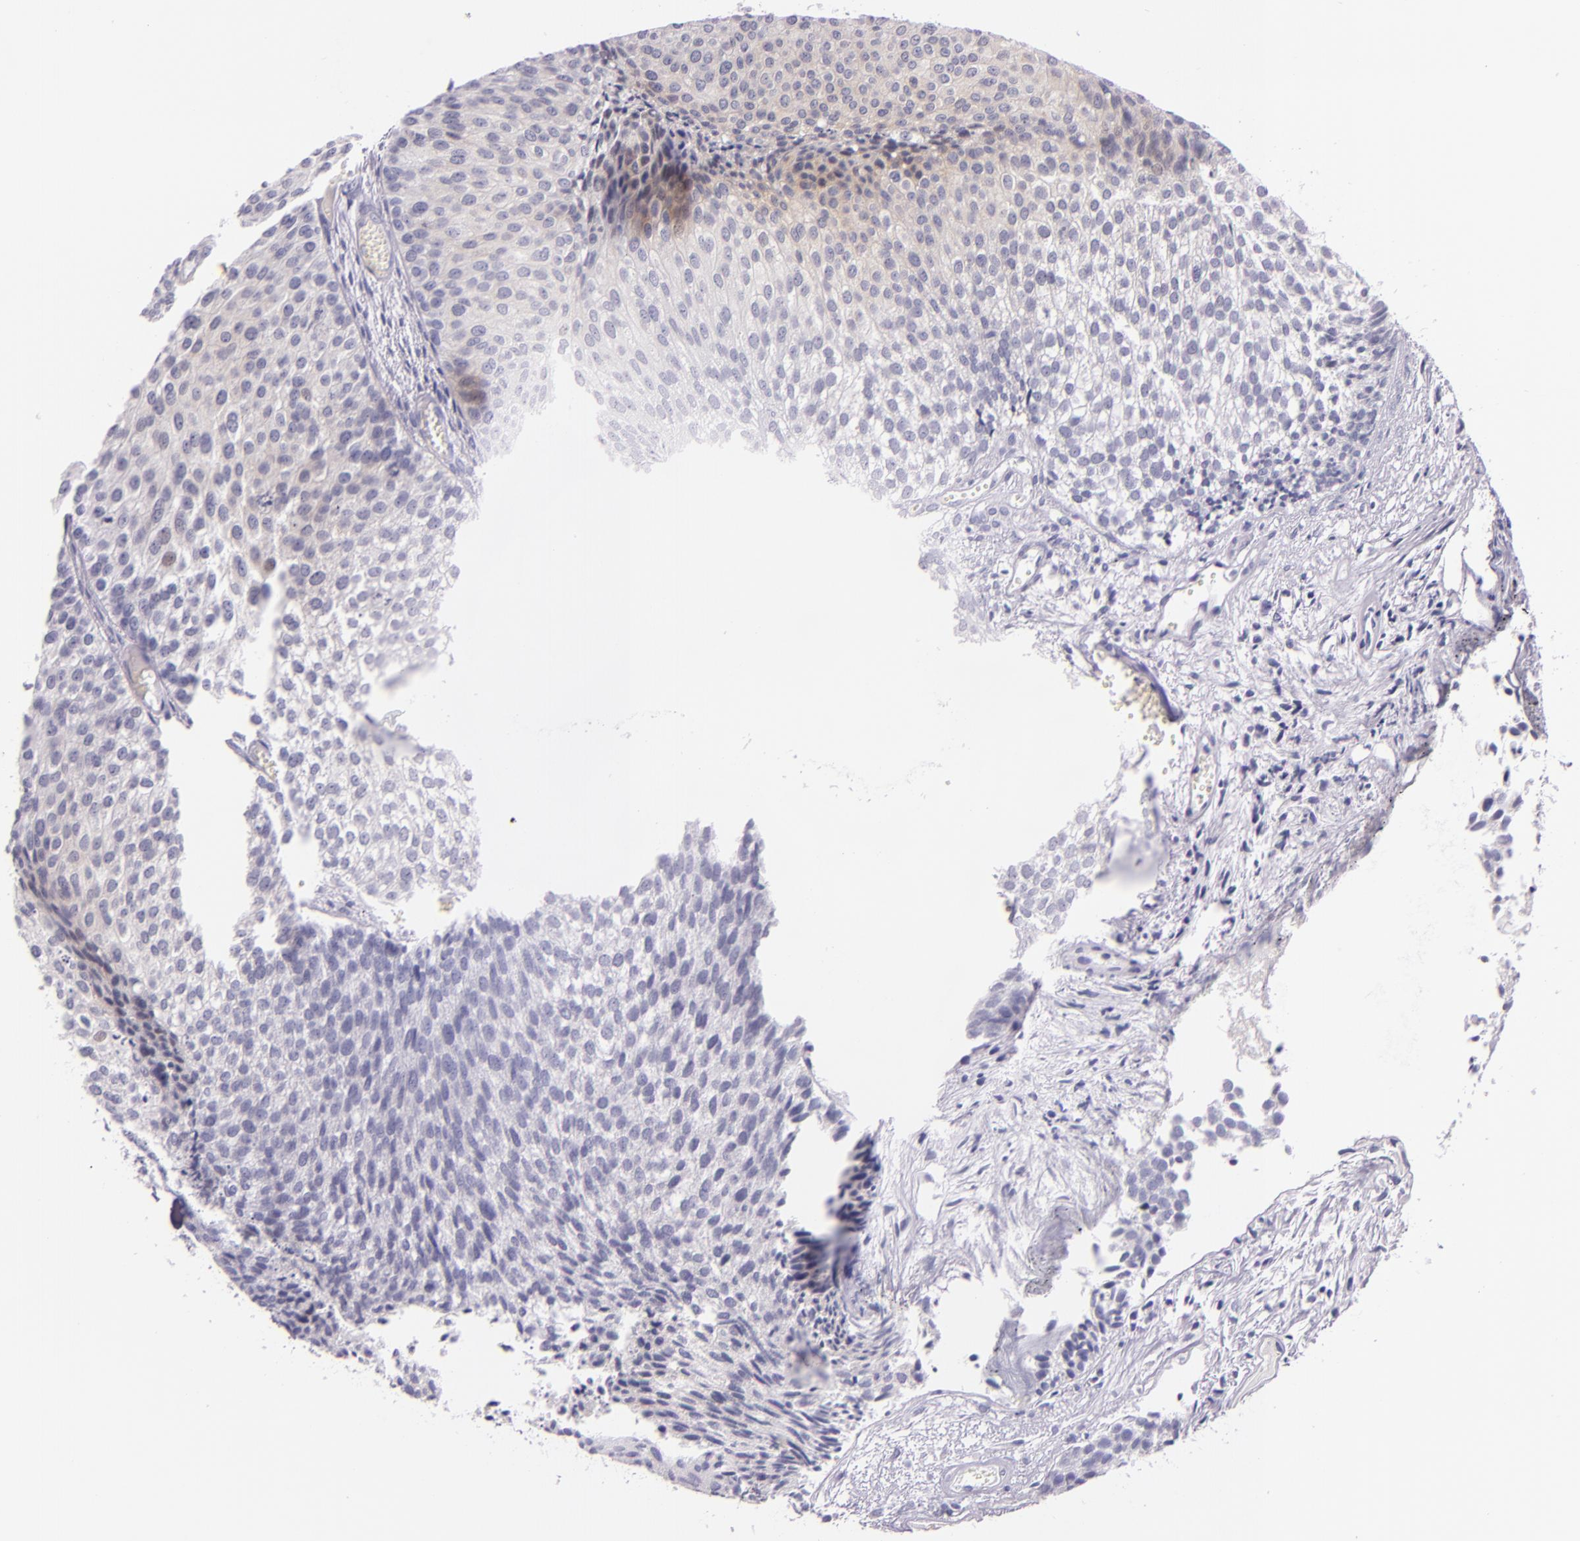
{"staining": {"intensity": "weak", "quantity": "<25%", "location": "cytoplasmic/membranous"}, "tissue": "urothelial cancer", "cell_type": "Tumor cells", "image_type": "cancer", "snomed": [{"axis": "morphology", "description": "Urothelial carcinoma, Low grade"}, {"axis": "topography", "description": "Urinary bladder"}], "caption": "Immunohistochemistry (IHC) of human urothelial carcinoma (low-grade) demonstrates no expression in tumor cells. The staining was performed using DAB to visualize the protein expression in brown, while the nuclei were stained in blue with hematoxylin (Magnification: 20x).", "gene": "HSP90AA1", "patient": {"sex": "male", "age": 84}}